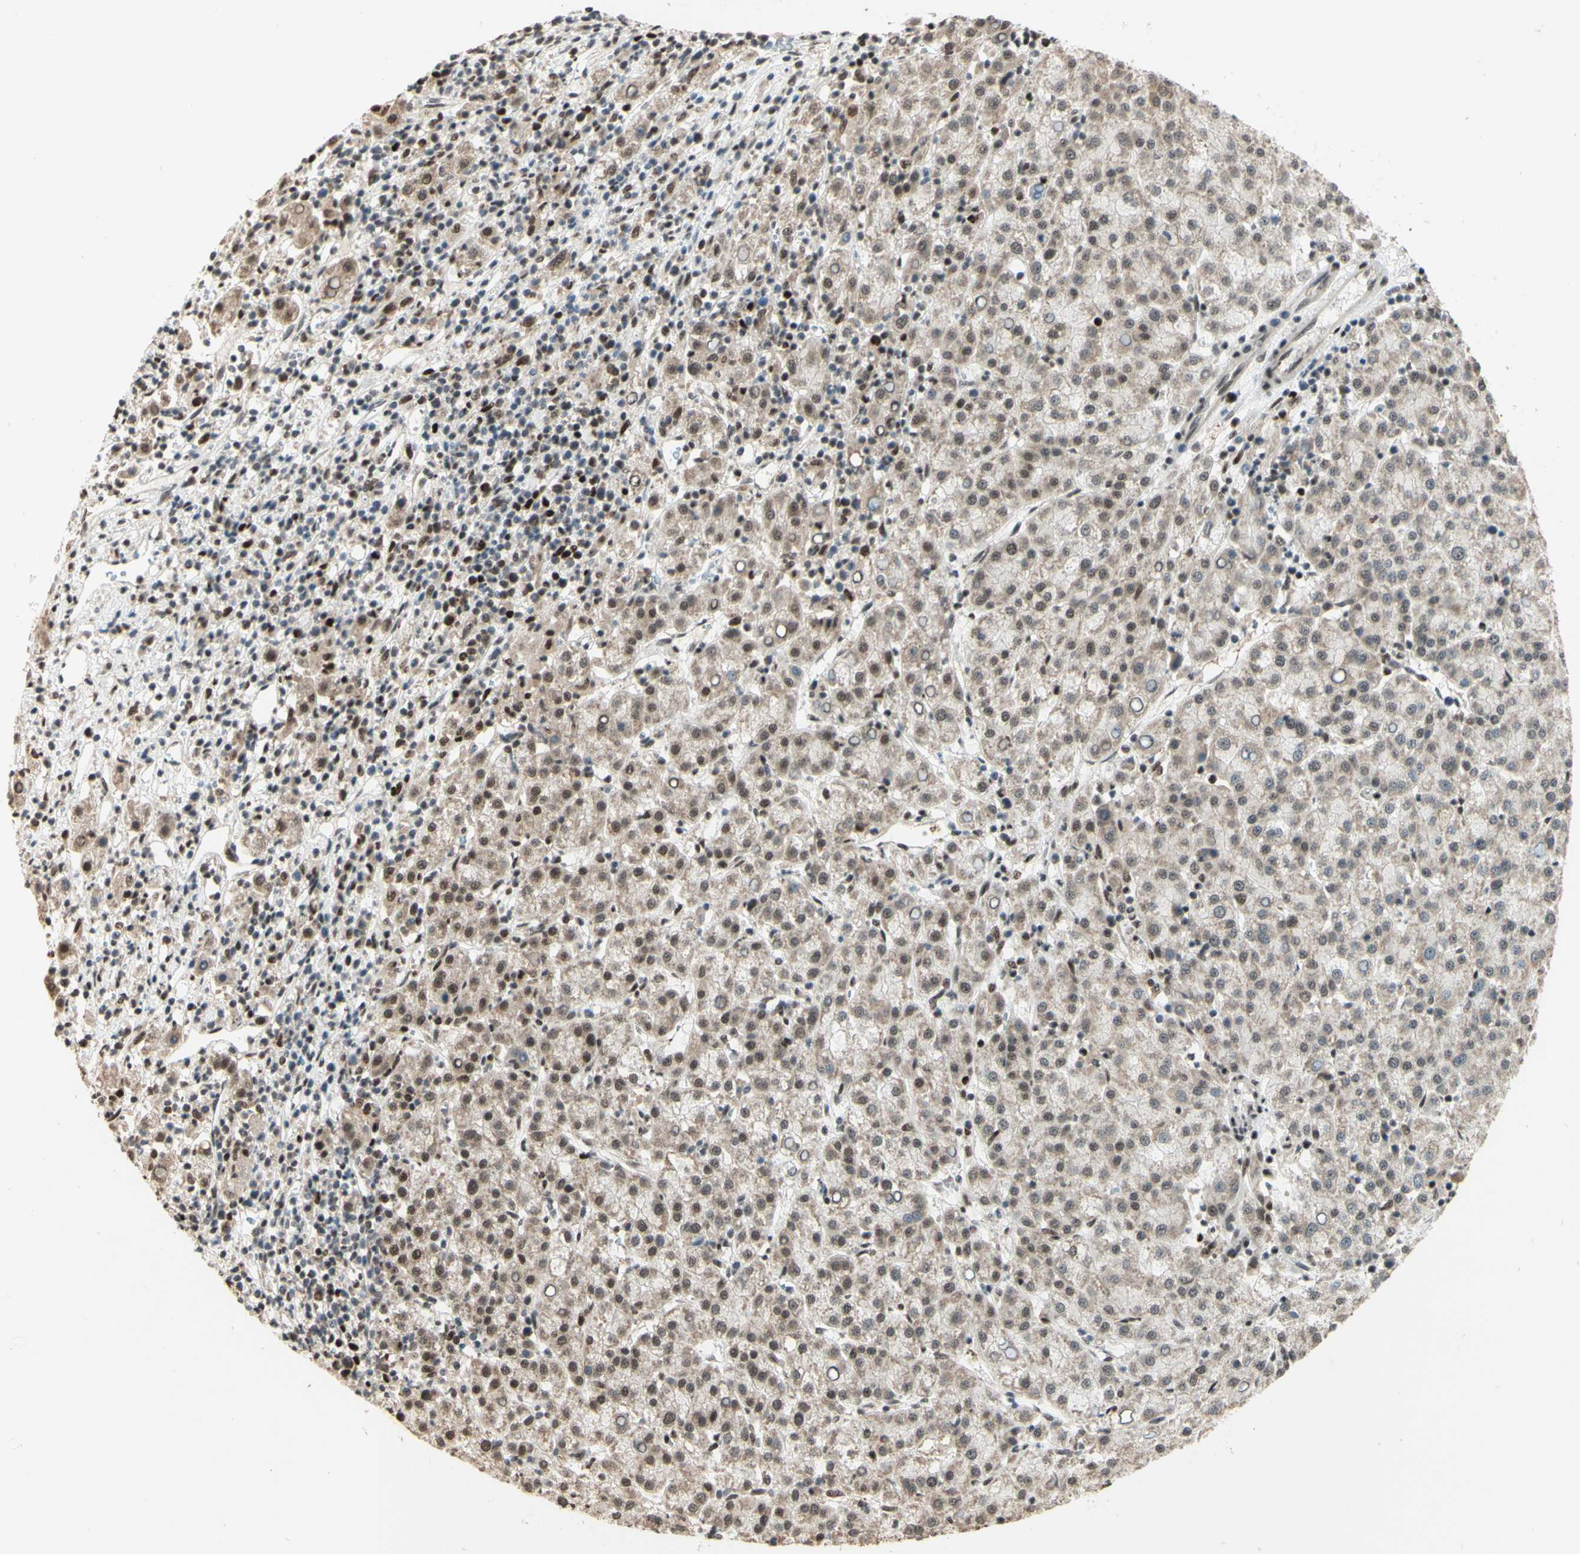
{"staining": {"intensity": "moderate", "quantity": ">75%", "location": "nuclear"}, "tissue": "liver cancer", "cell_type": "Tumor cells", "image_type": "cancer", "snomed": [{"axis": "morphology", "description": "Carcinoma, Hepatocellular, NOS"}, {"axis": "topography", "description": "Liver"}], "caption": "Liver cancer (hepatocellular carcinoma) stained with a protein marker reveals moderate staining in tumor cells.", "gene": "NR3C1", "patient": {"sex": "female", "age": 58}}